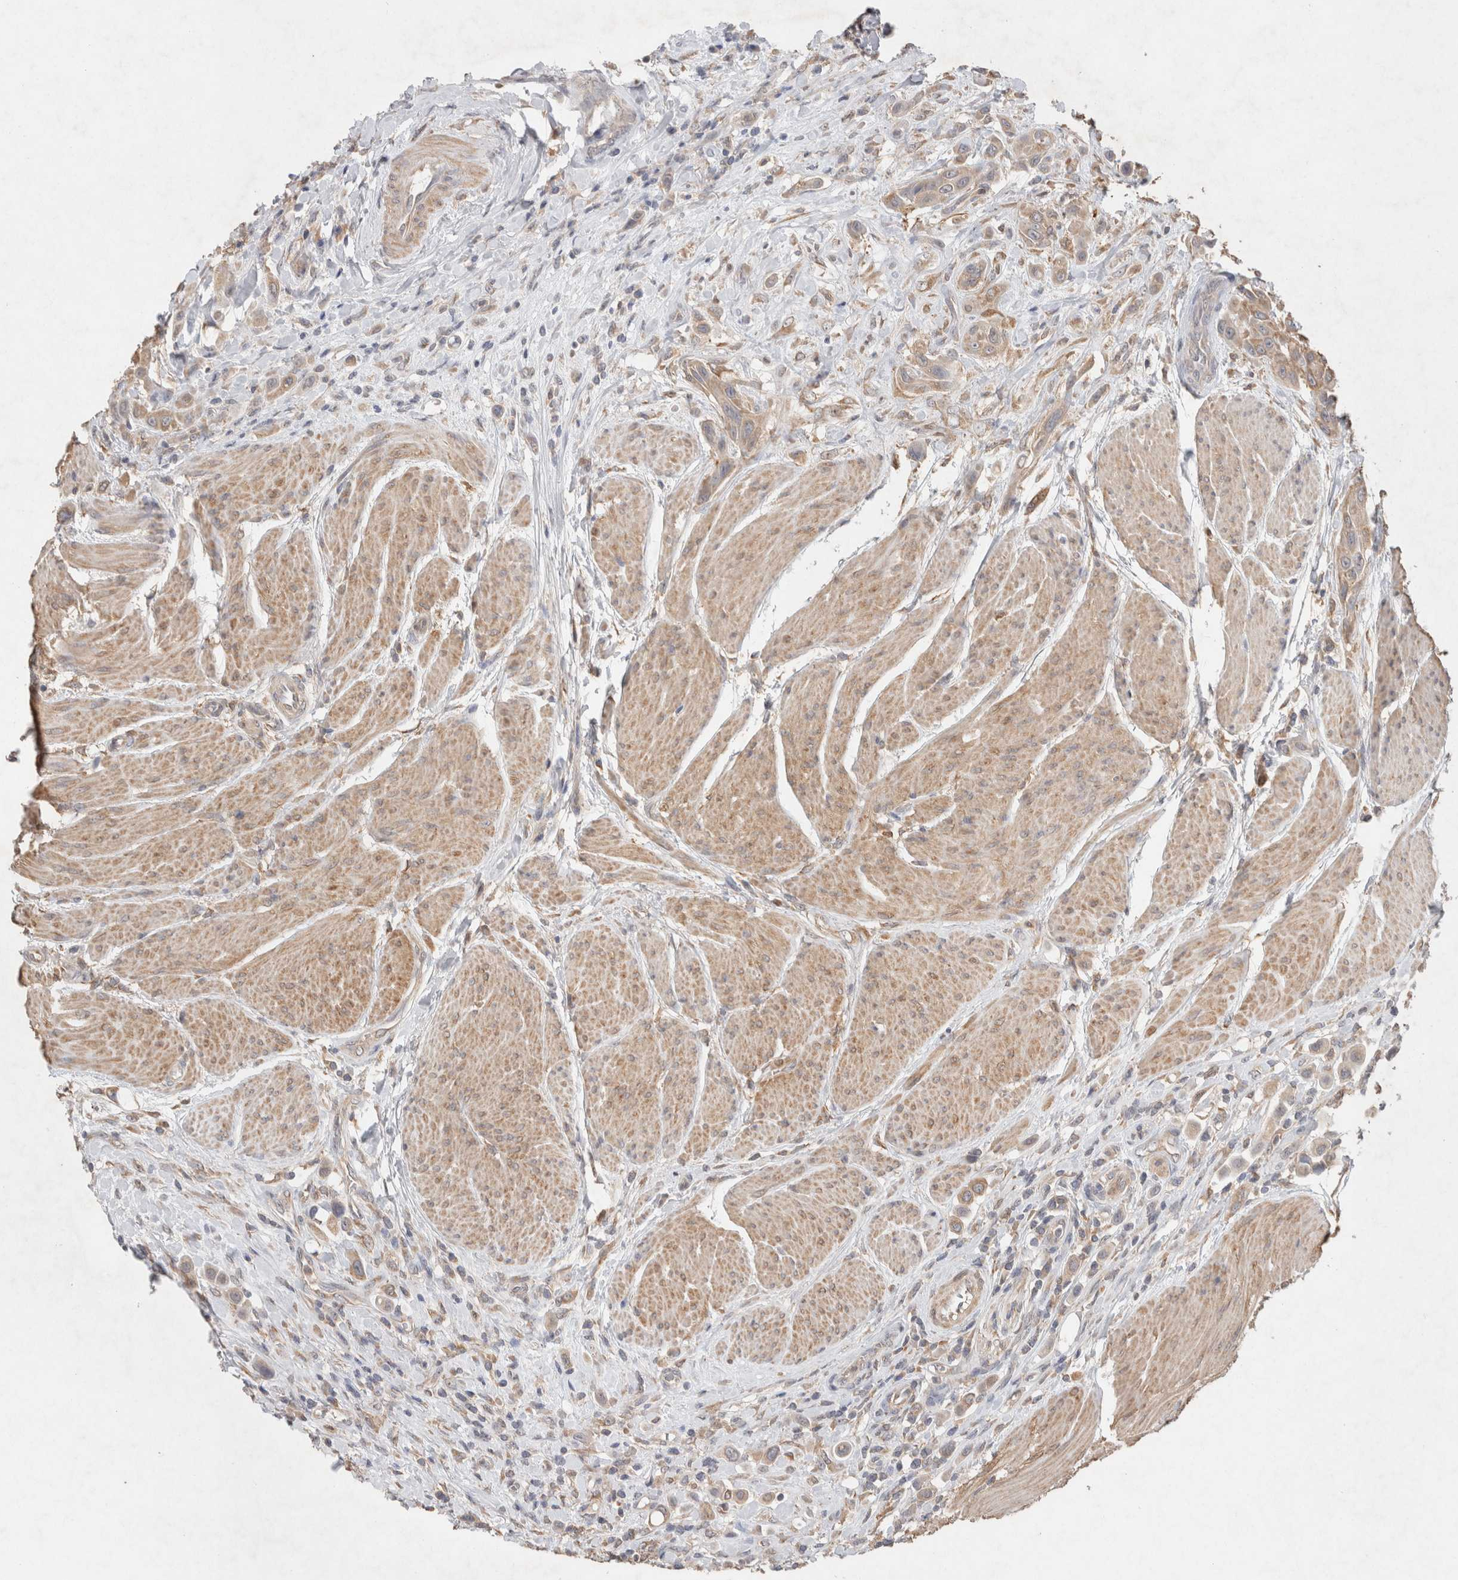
{"staining": {"intensity": "weak", "quantity": ">75%", "location": "cytoplasmic/membranous"}, "tissue": "urothelial cancer", "cell_type": "Tumor cells", "image_type": "cancer", "snomed": [{"axis": "morphology", "description": "Urothelial carcinoma, High grade"}, {"axis": "topography", "description": "Urinary bladder"}], "caption": "This is a photomicrograph of immunohistochemistry staining of urothelial cancer, which shows weak staining in the cytoplasmic/membranous of tumor cells.", "gene": "RAB14", "patient": {"sex": "male", "age": 50}}